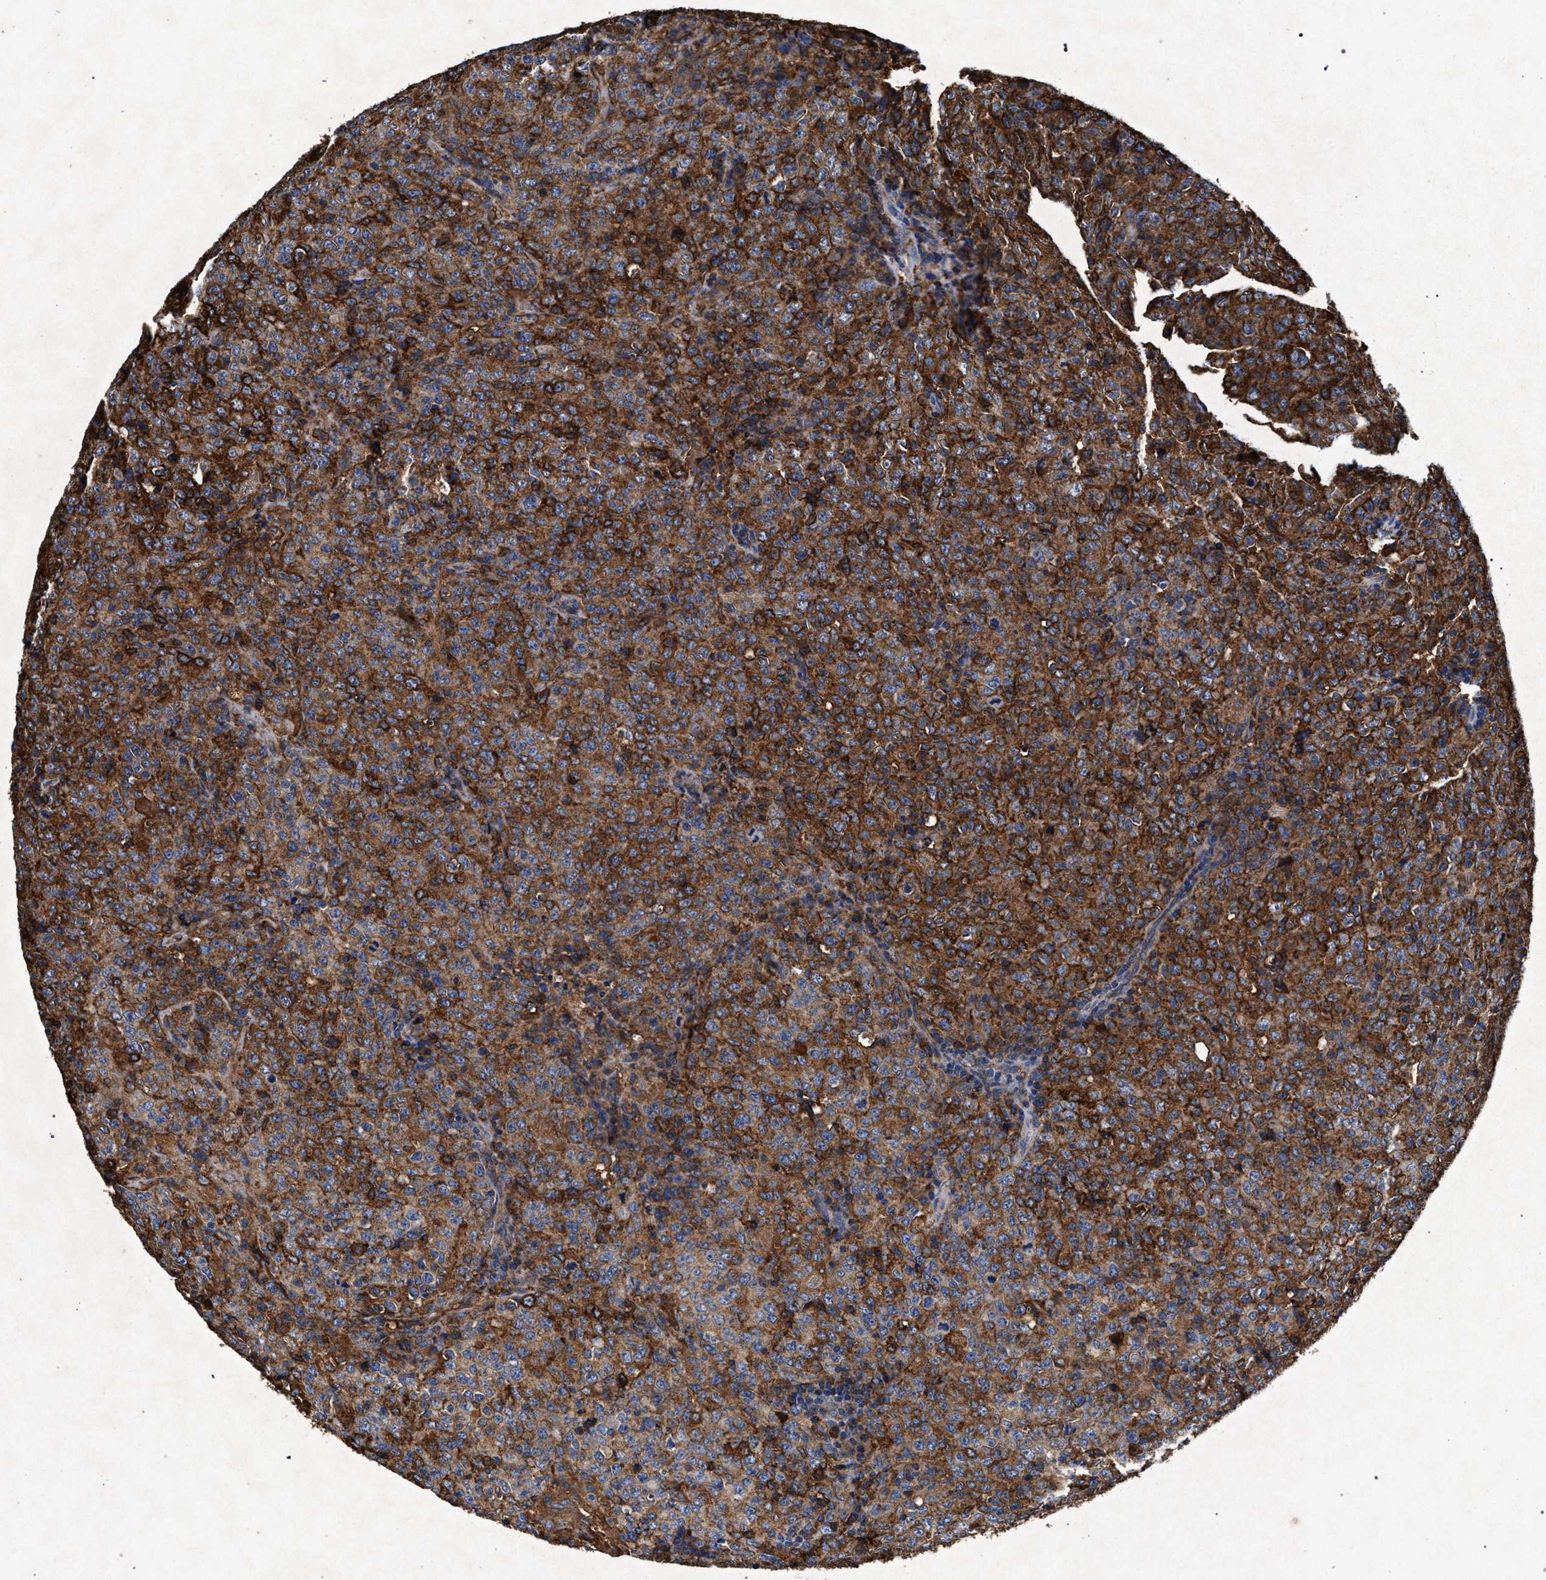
{"staining": {"intensity": "strong", "quantity": "25%-75%", "location": "cytoplasmic/membranous"}, "tissue": "lymphoma", "cell_type": "Tumor cells", "image_type": "cancer", "snomed": [{"axis": "morphology", "description": "Malignant lymphoma, non-Hodgkin's type, High grade"}, {"axis": "topography", "description": "Tonsil"}], "caption": "Human malignant lymphoma, non-Hodgkin's type (high-grade) stained for a protein (brown) exhibits strong cytoplasmic/membranous positive staining in approximately 25%-75% of tumor cells.", "gene": "MARCKS", "patient": {"sex": "female", "age": 36}}